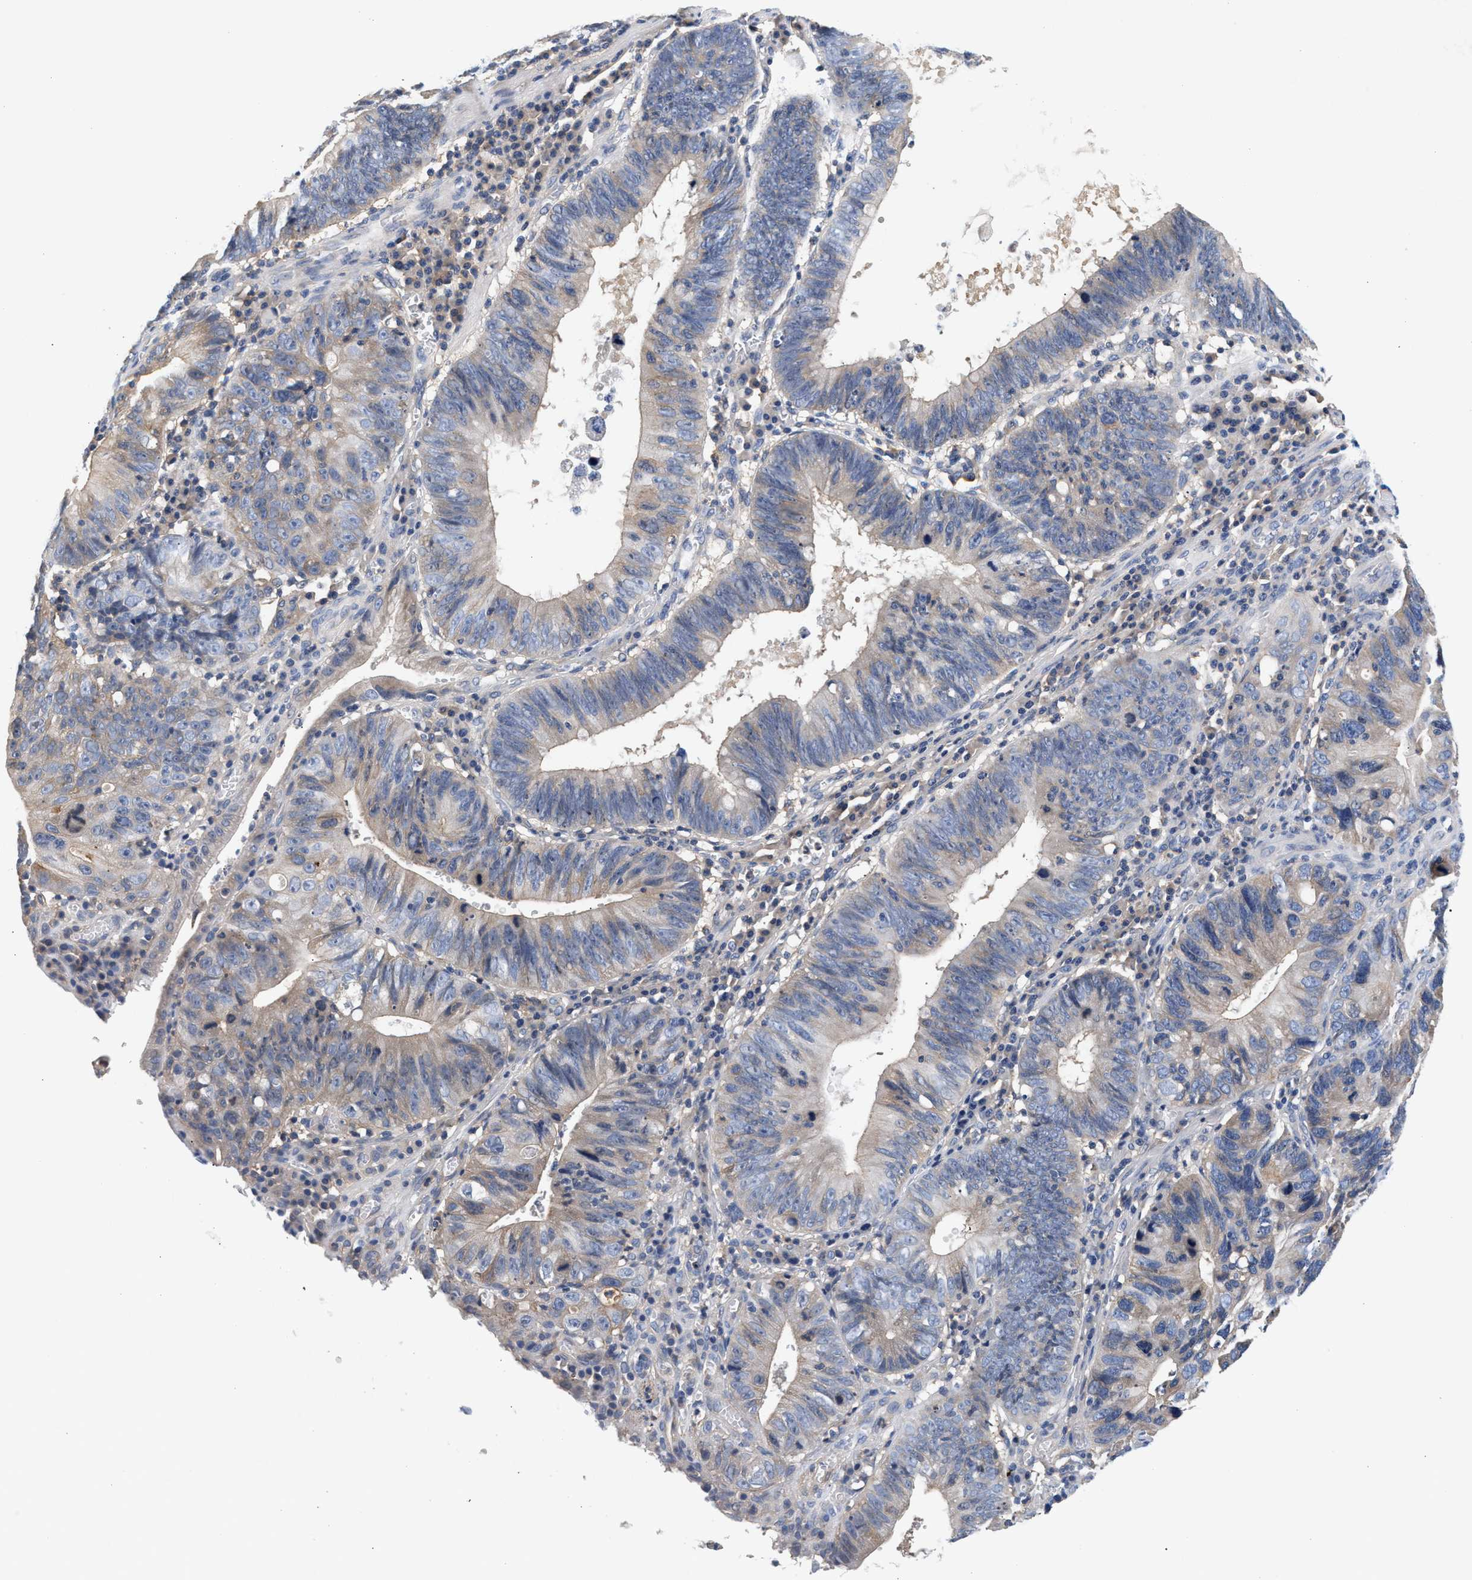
{"staining": {"intensity": "weak", "quantity": "25%-75%", "location": "cytoplasmic/membranous"}, "tissue": "stomach cancer", "cell_type": "Tumor cells", "image_type": "cancer", "snomed": [{"axis": "morphology", "description": "Adenocarcinoma, NOS"}, {"axis": "topography", "description": "Stomach"}], "caption": "Stomach adenocarcinoma tissue exhibits weak cytoplasmic/membranous expression in about 25%-75% of tumor cells", "gene": "GNAI3", "patient": {"sex": "male", "age": 59}}